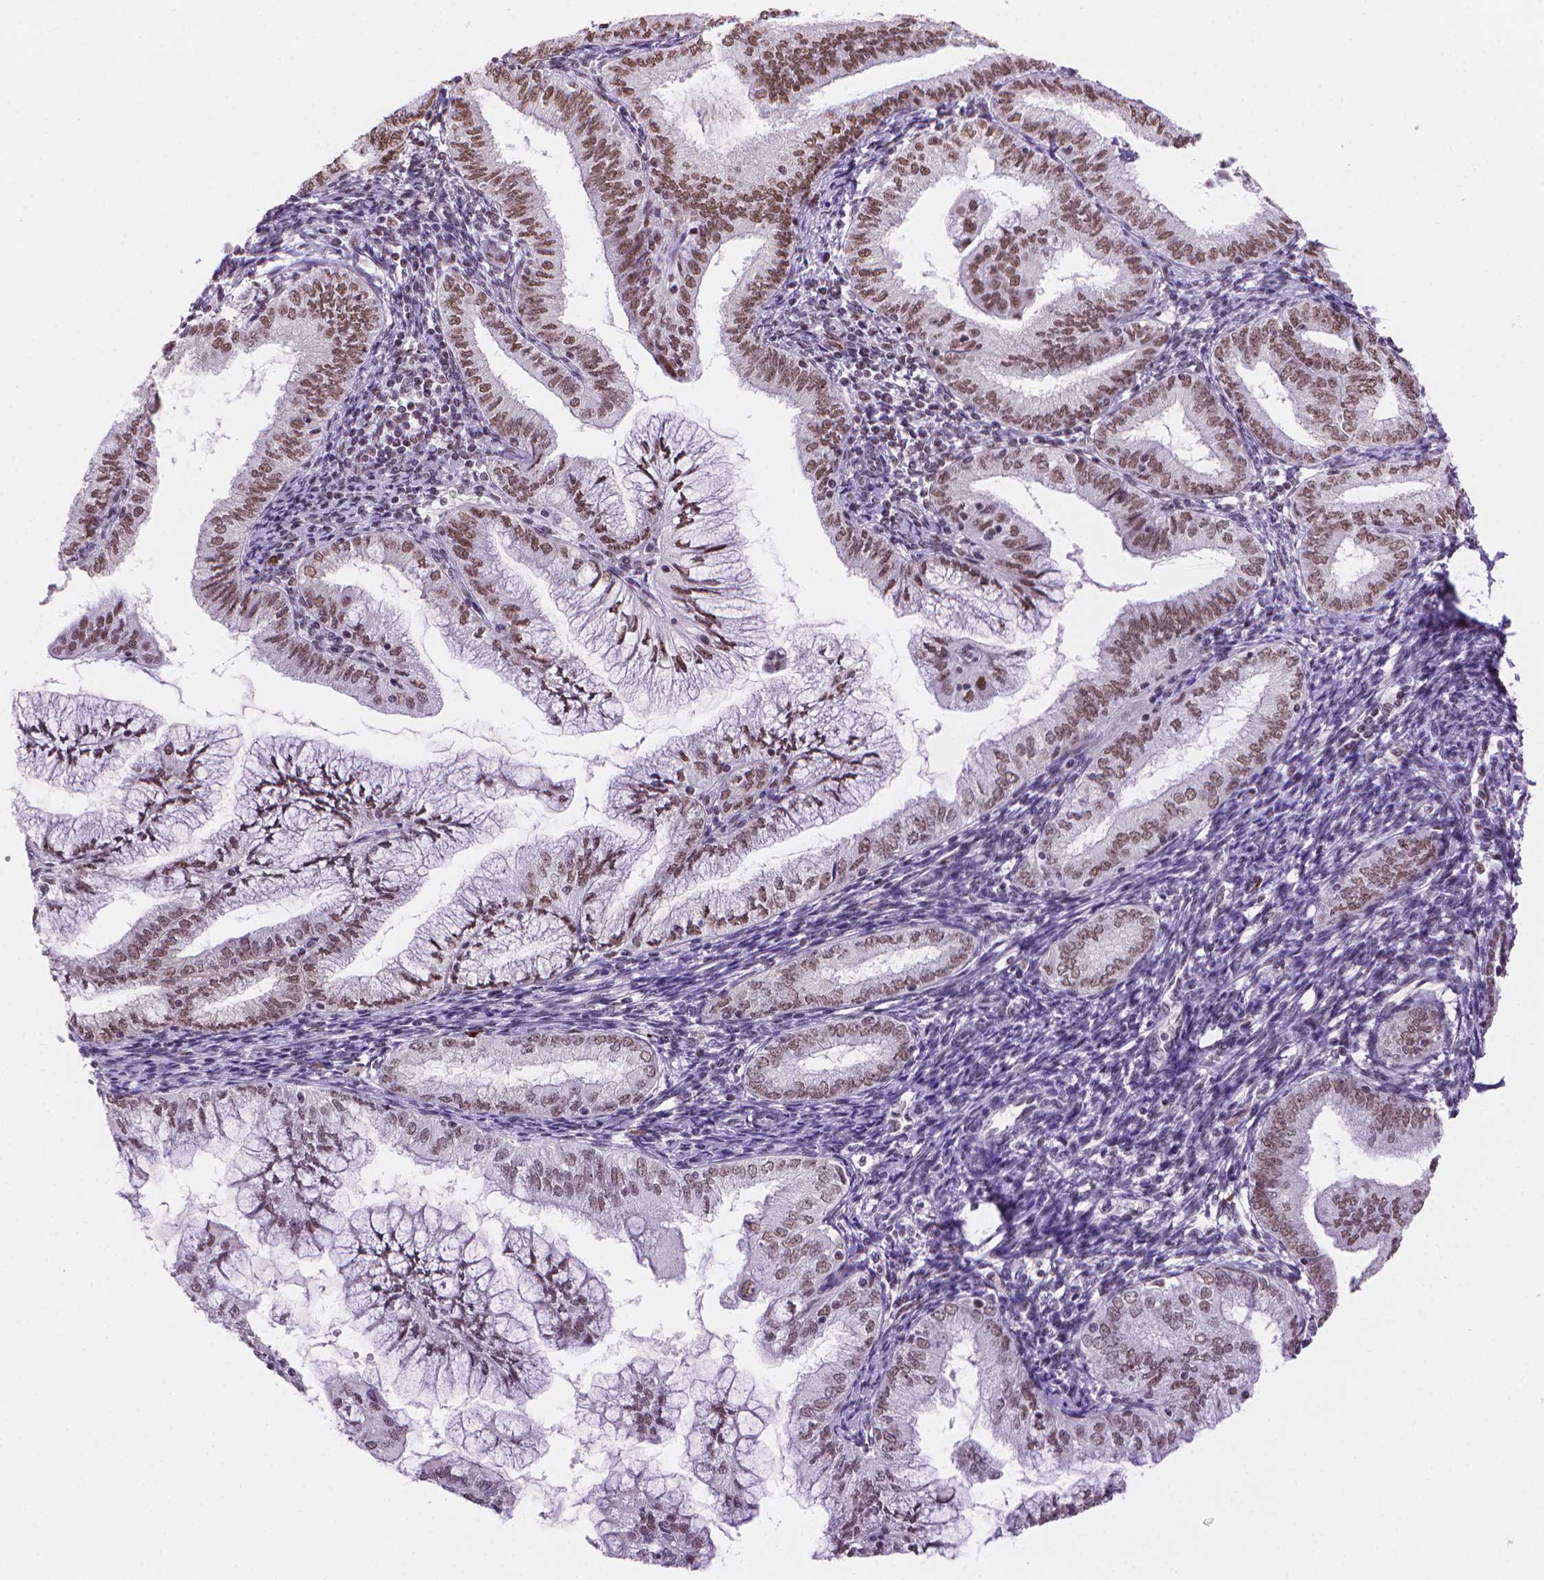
{"staining": {"intensity": "moderate", "quantity": ">75%", "location": "nuclear"}, "tissue": "endometrial cancer", "cell_type": "Tumor cells", "image_type": "cancer", "snomed": [{"axis": "morphology", "description": "Adenocarcinoma, NOS"}, {"axis": "topography", "description": "Endometrium"}], "caption": "This histopathology image displays endometrial cancer (adenocarcinoma) stained with IHC to label a protein in brown. The nuclear of tumor cells show moderate positivity for the protein. Nuclei are counter-stained blue.", "gene": "RPA4", "patient": {"sex": "female", "age": 55}}